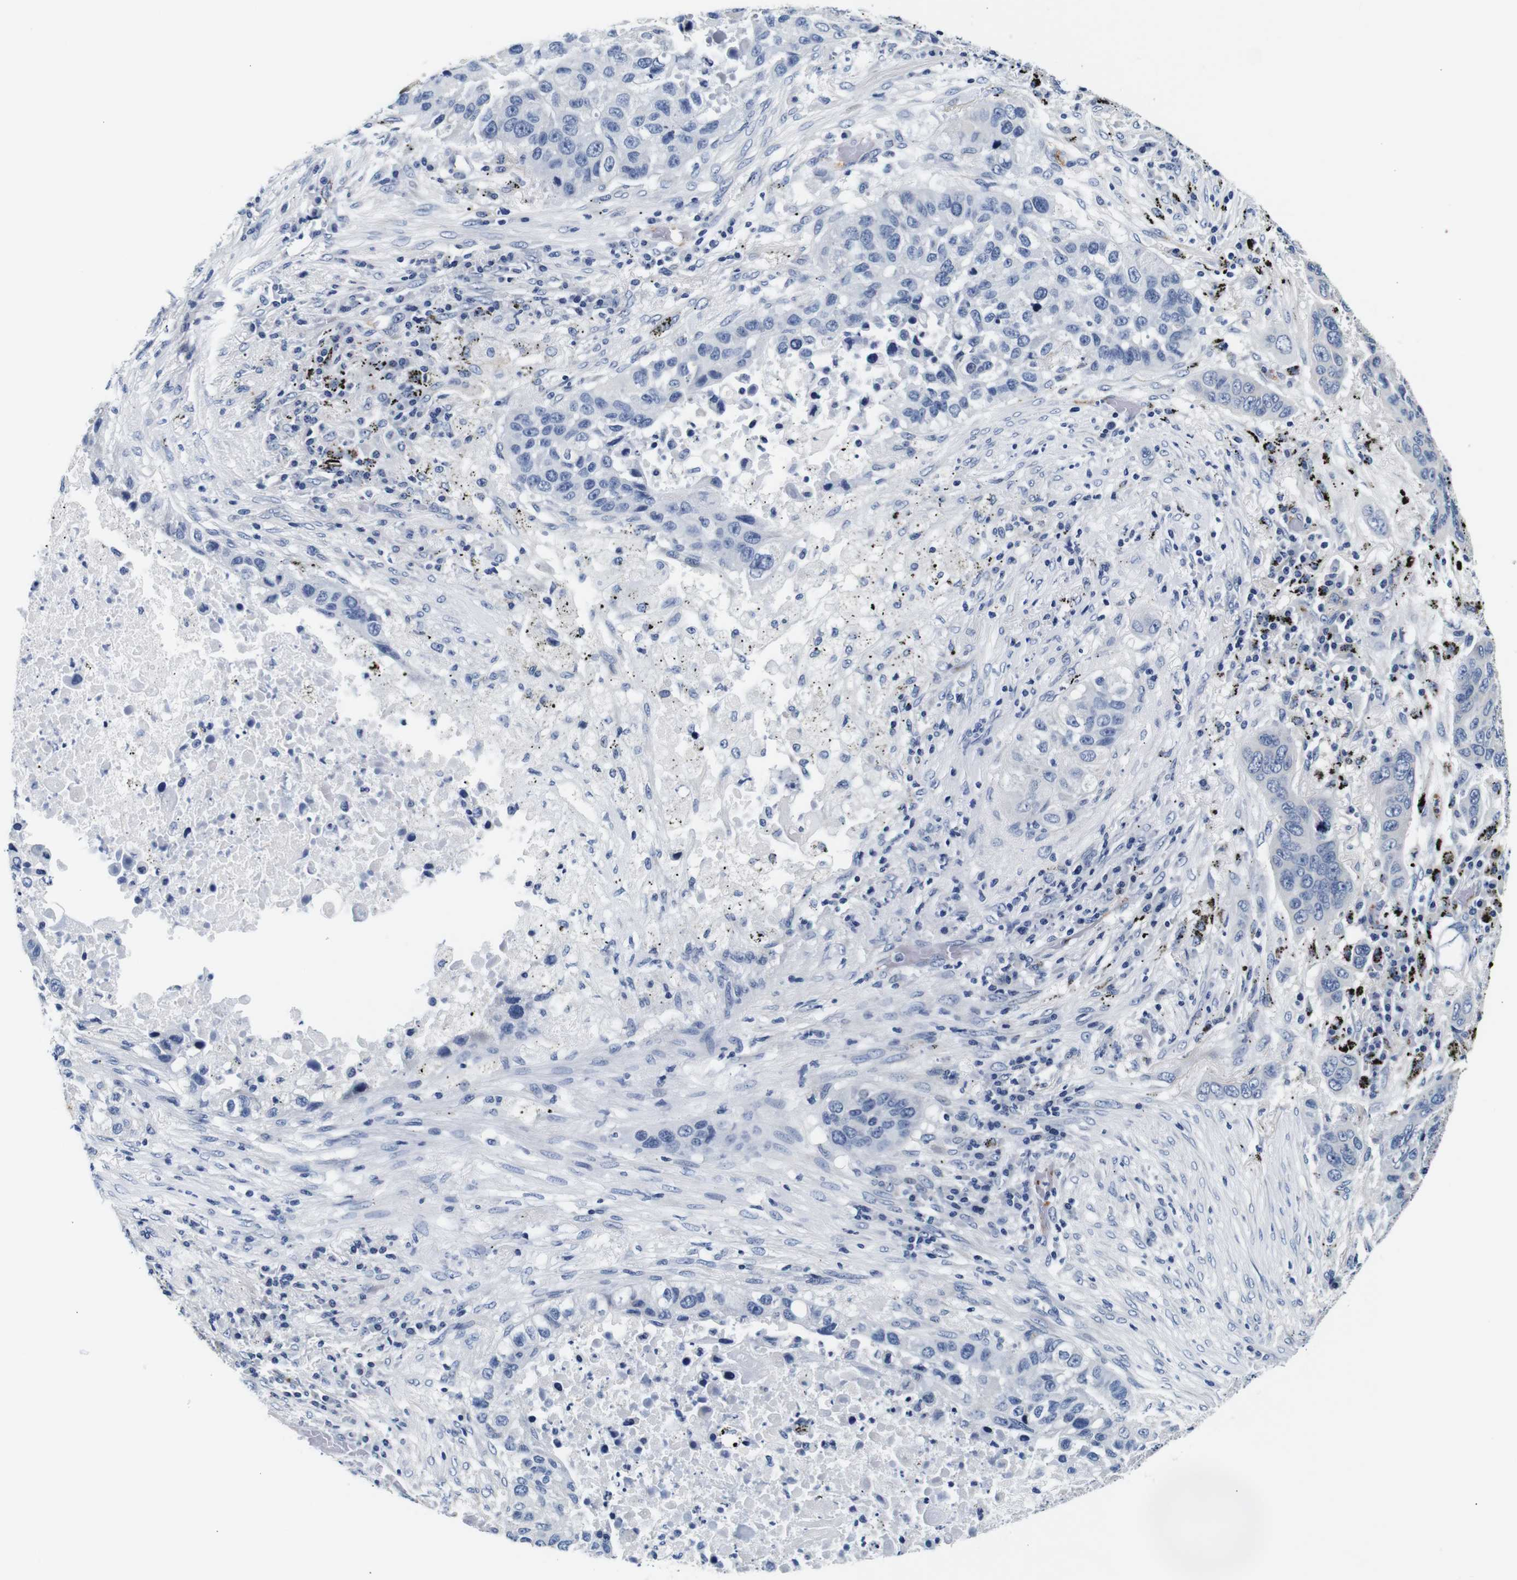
{"staining": {"intensity": "negative", "quantity": "none", "location": "none"}, "tissue": "lung cancer", "cell_type": "Tumor cells", "image_type": "cancer", "snomed": [{"axis": "morphology", "description": "Squamous cell carcinoma, NOS"}, {"axis": "topography", "description": "Lung"}], "caption": "A high-resolution micrograph shows immunohistochemistry staining of squamous cell carcinoma (lung), which exhibits no significant expression in tumor cells. (DAB (3,3'-diaminobenzidine) immunohistochemistry visualized using brightfield microscopy, high magnification).", "gene": "GP1BA", "patient": {"sex": "male", "age": 57}}